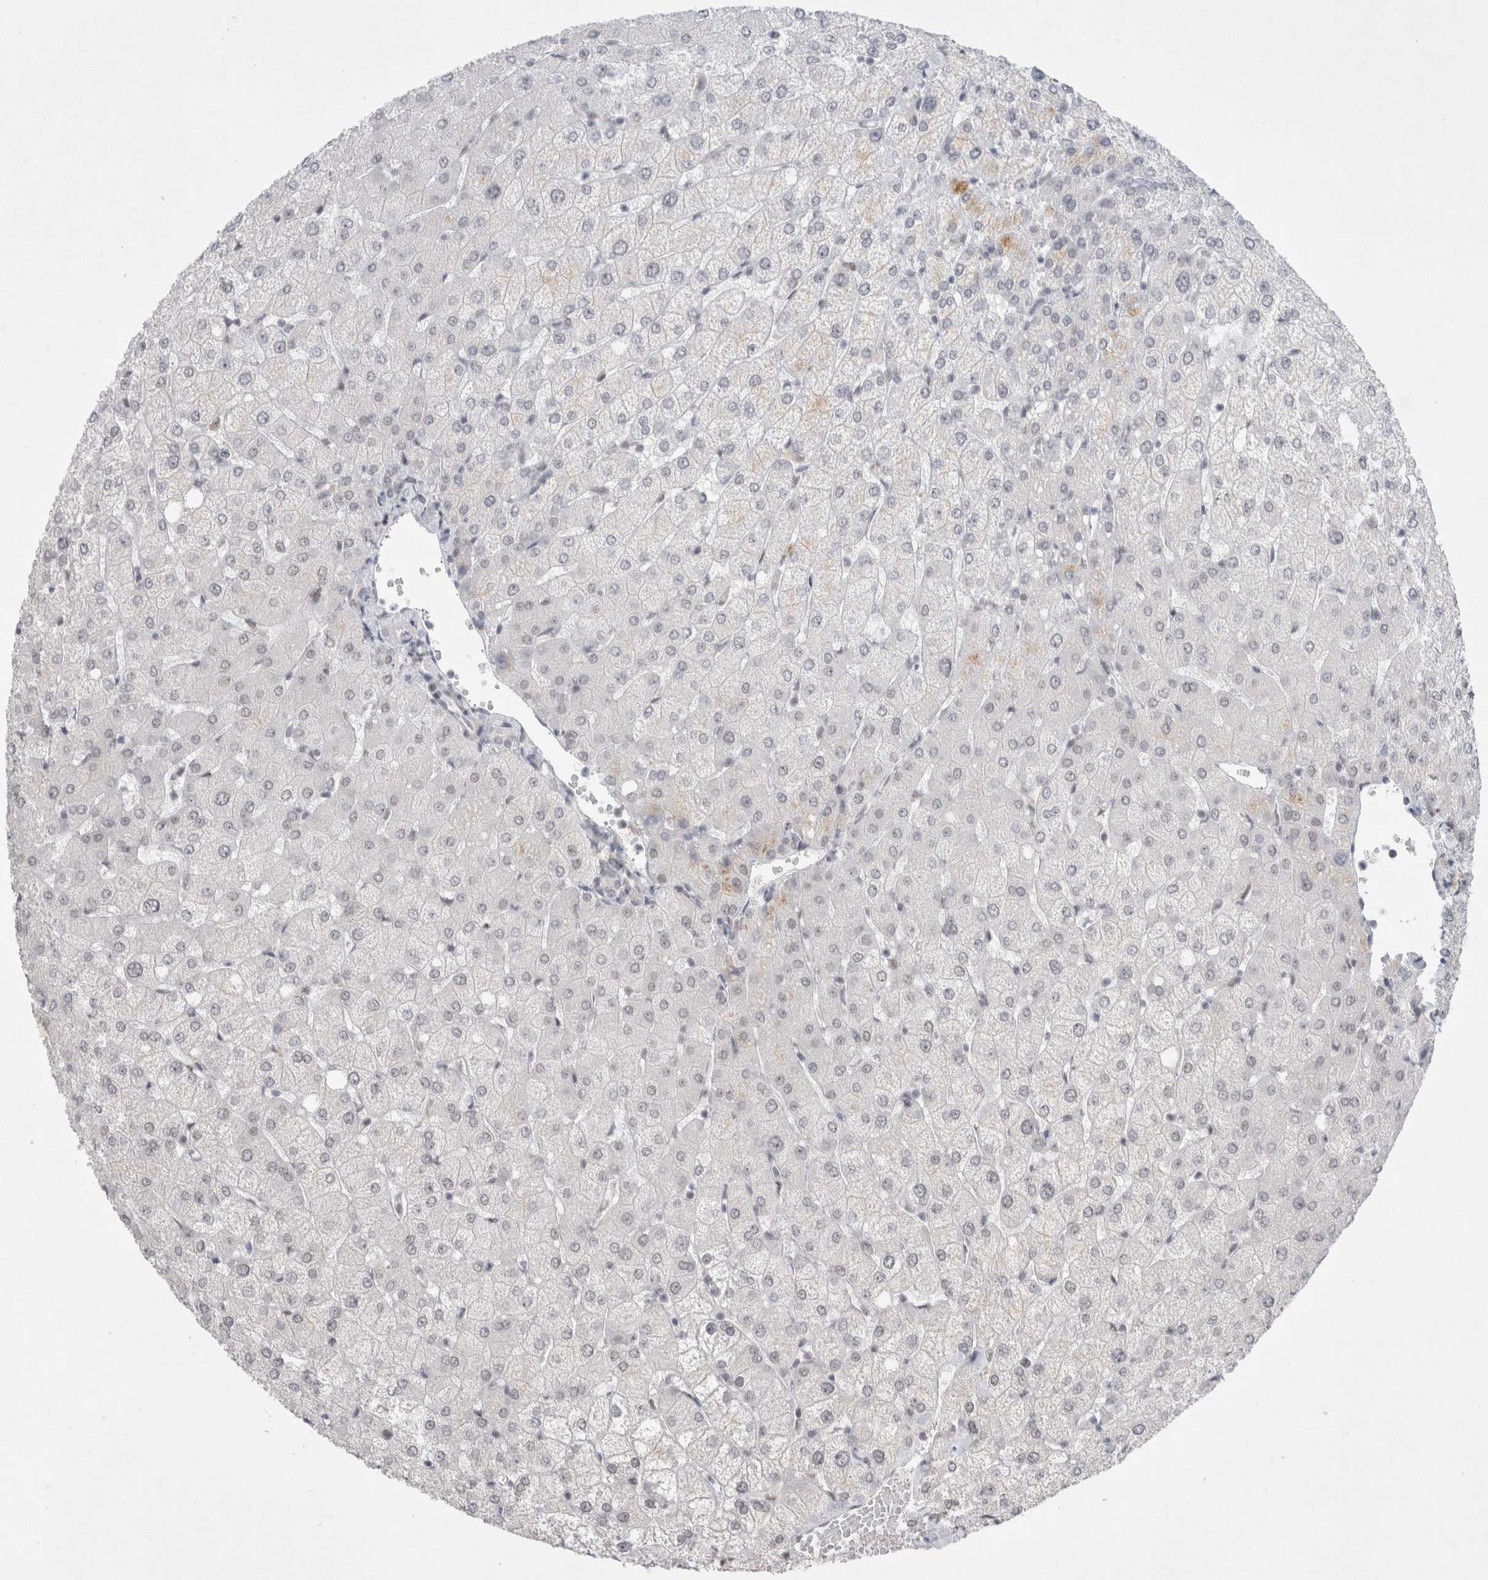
{"staining": {"intensity": "negative", "quantity": "none", "location": "none"}, "tissue": "liver", "cell_type": "Cholangiocytes", "image_type": "normal", "snomed": [{"axis": "morphology", "description": "Normal tissue, NOS"}, {"axis": "topography", "description": "Liver"}], "caption": "Immunohistochemical staining of normal liver exhibits no significant staining in cholangiocytes.", "gene": "RECQL4", "patient": {"sex": "female", "age": 54}}